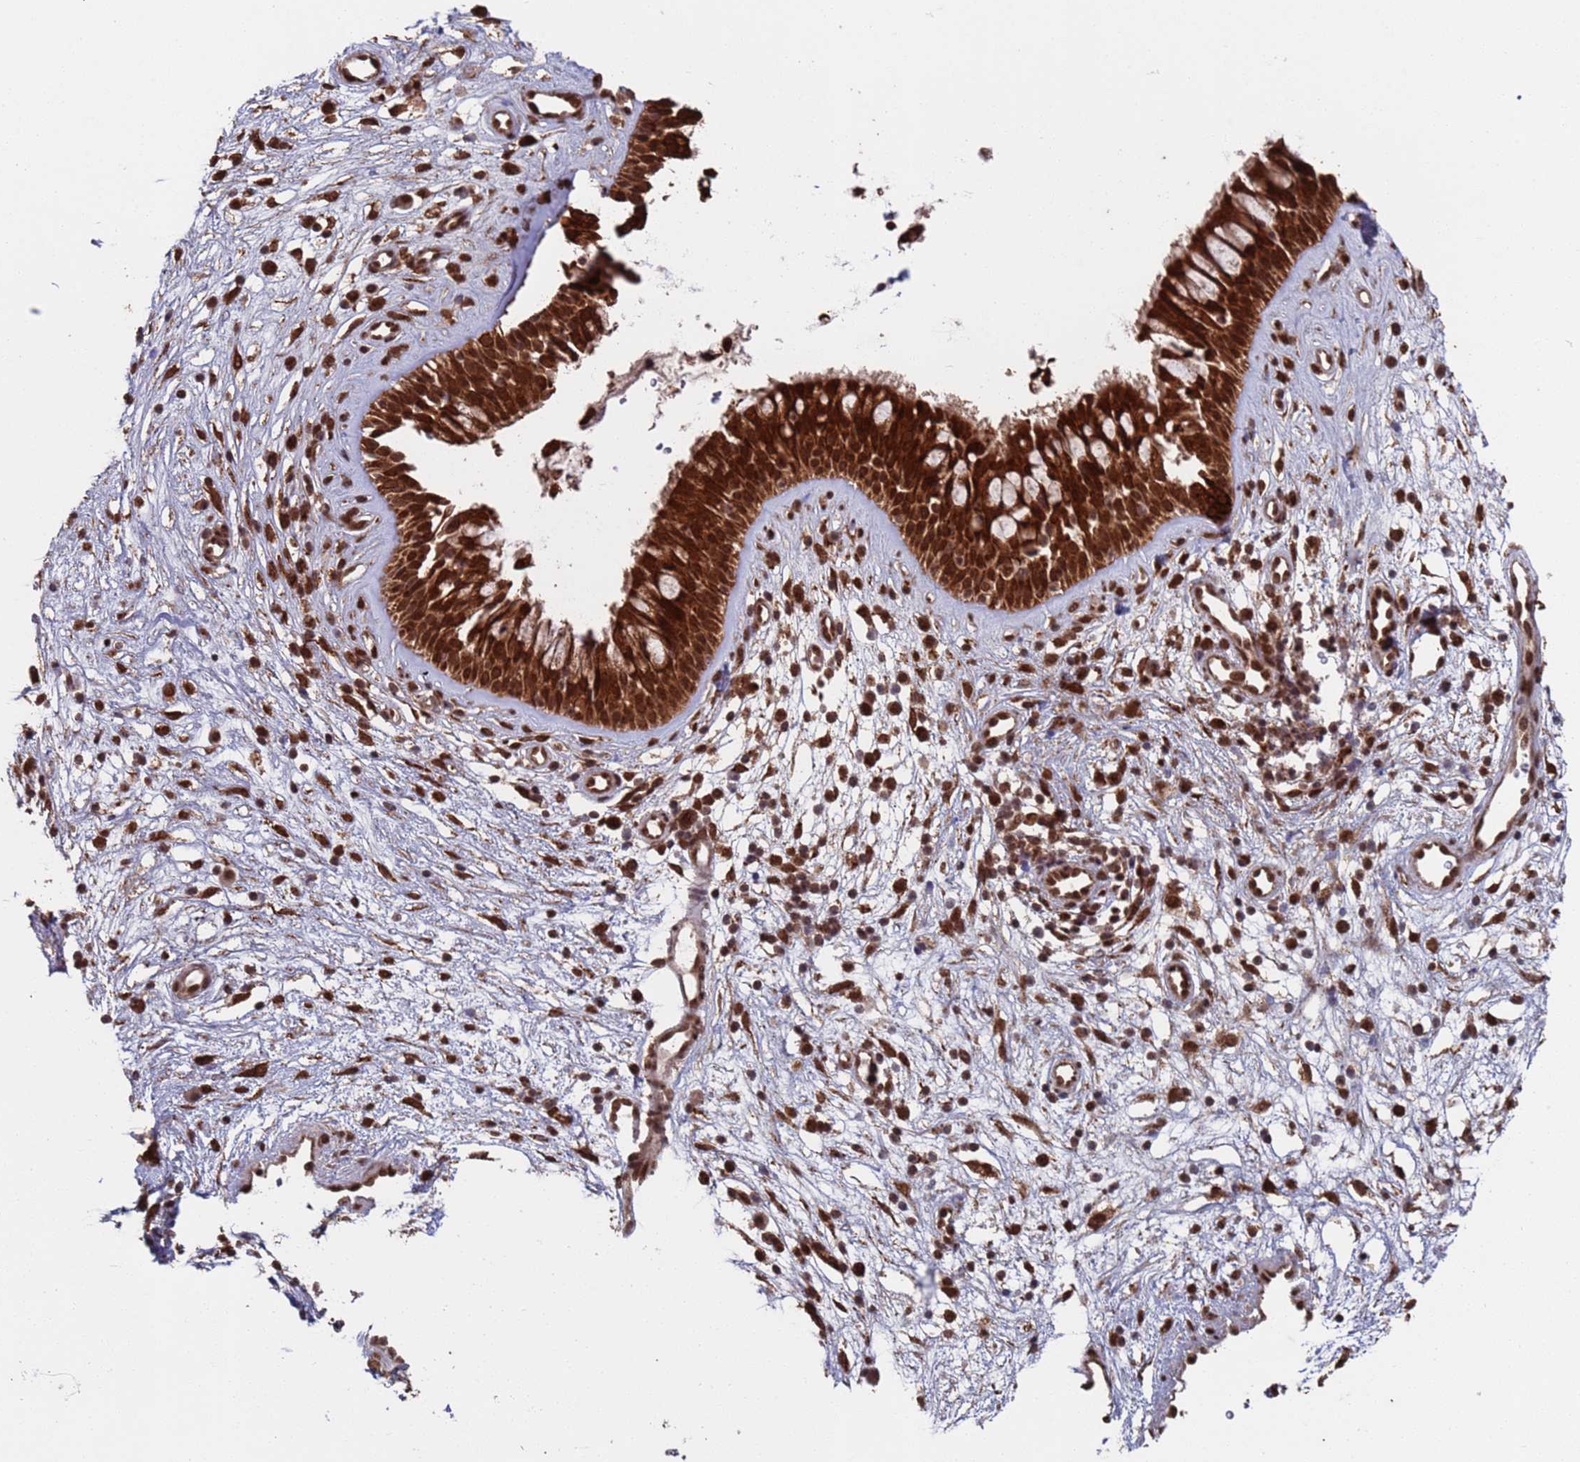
{"staining": {"intensity": "strong", "quantity": ">75%", "location": "cytoplasmic/membranous,nuclear"}, "tissue": "nasopharynx", "cell_type": "Respiratory epithelial cells", "image_type": "normal", "snomed": [{"axis": "morphology", "description": "Normal tissue, NOS"}, {"axis": "topography", "description": "Nasopharynx"}], "caption": "A photomicrograph showing strong cytoplasmic/membranous,nuclear positivity in approximately >75% of respiratory epithelial cells in benign nasopharynx, as visualized by brown immunohistochemical staining.", "gene": "FUBP3", "patient": {"sex": "male", "age": 32}}